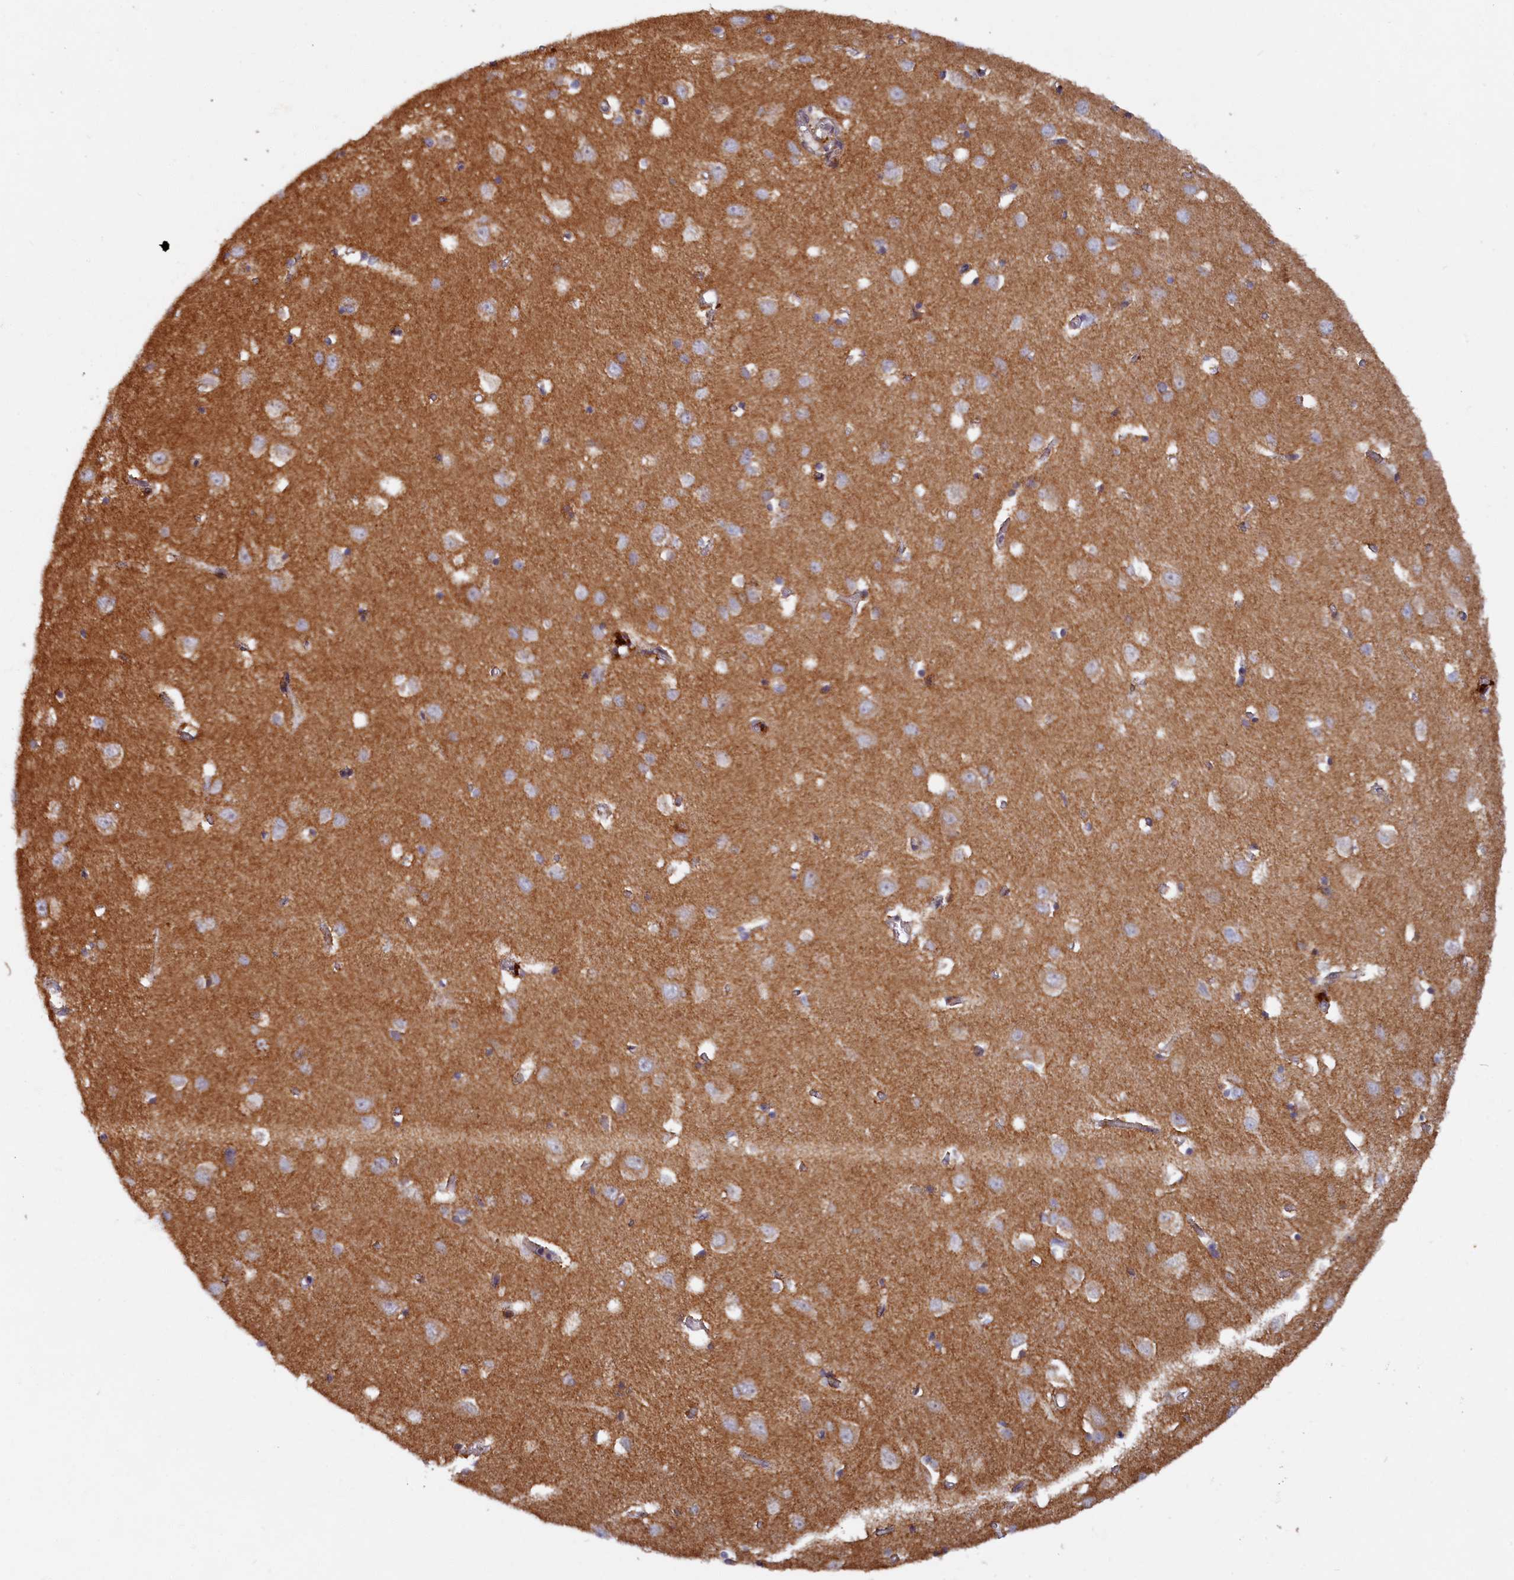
{"staining": {"intensity": "negative", "quantity": "none", "location": "none"}, "tissue": "cerebral cortex", "cell_type": "Endothelial cells", "image_type": "normal", "snomed": [{"axis": "morphology", "description": "Normal tissue, NOS"}, {"axis": "topography", "description": "Cerebral cortex"}], "caption": "Photomicrograph shows no protein expression in endothelial cells of benign cerebral cortex. Brightfield microscopy of immunohistochemistry stained with DAB (brown) and hematoxylin (blue), captured at high magnification.", "gene": "PLA2G10", "patient": {"sex": "female", "age": 64}}